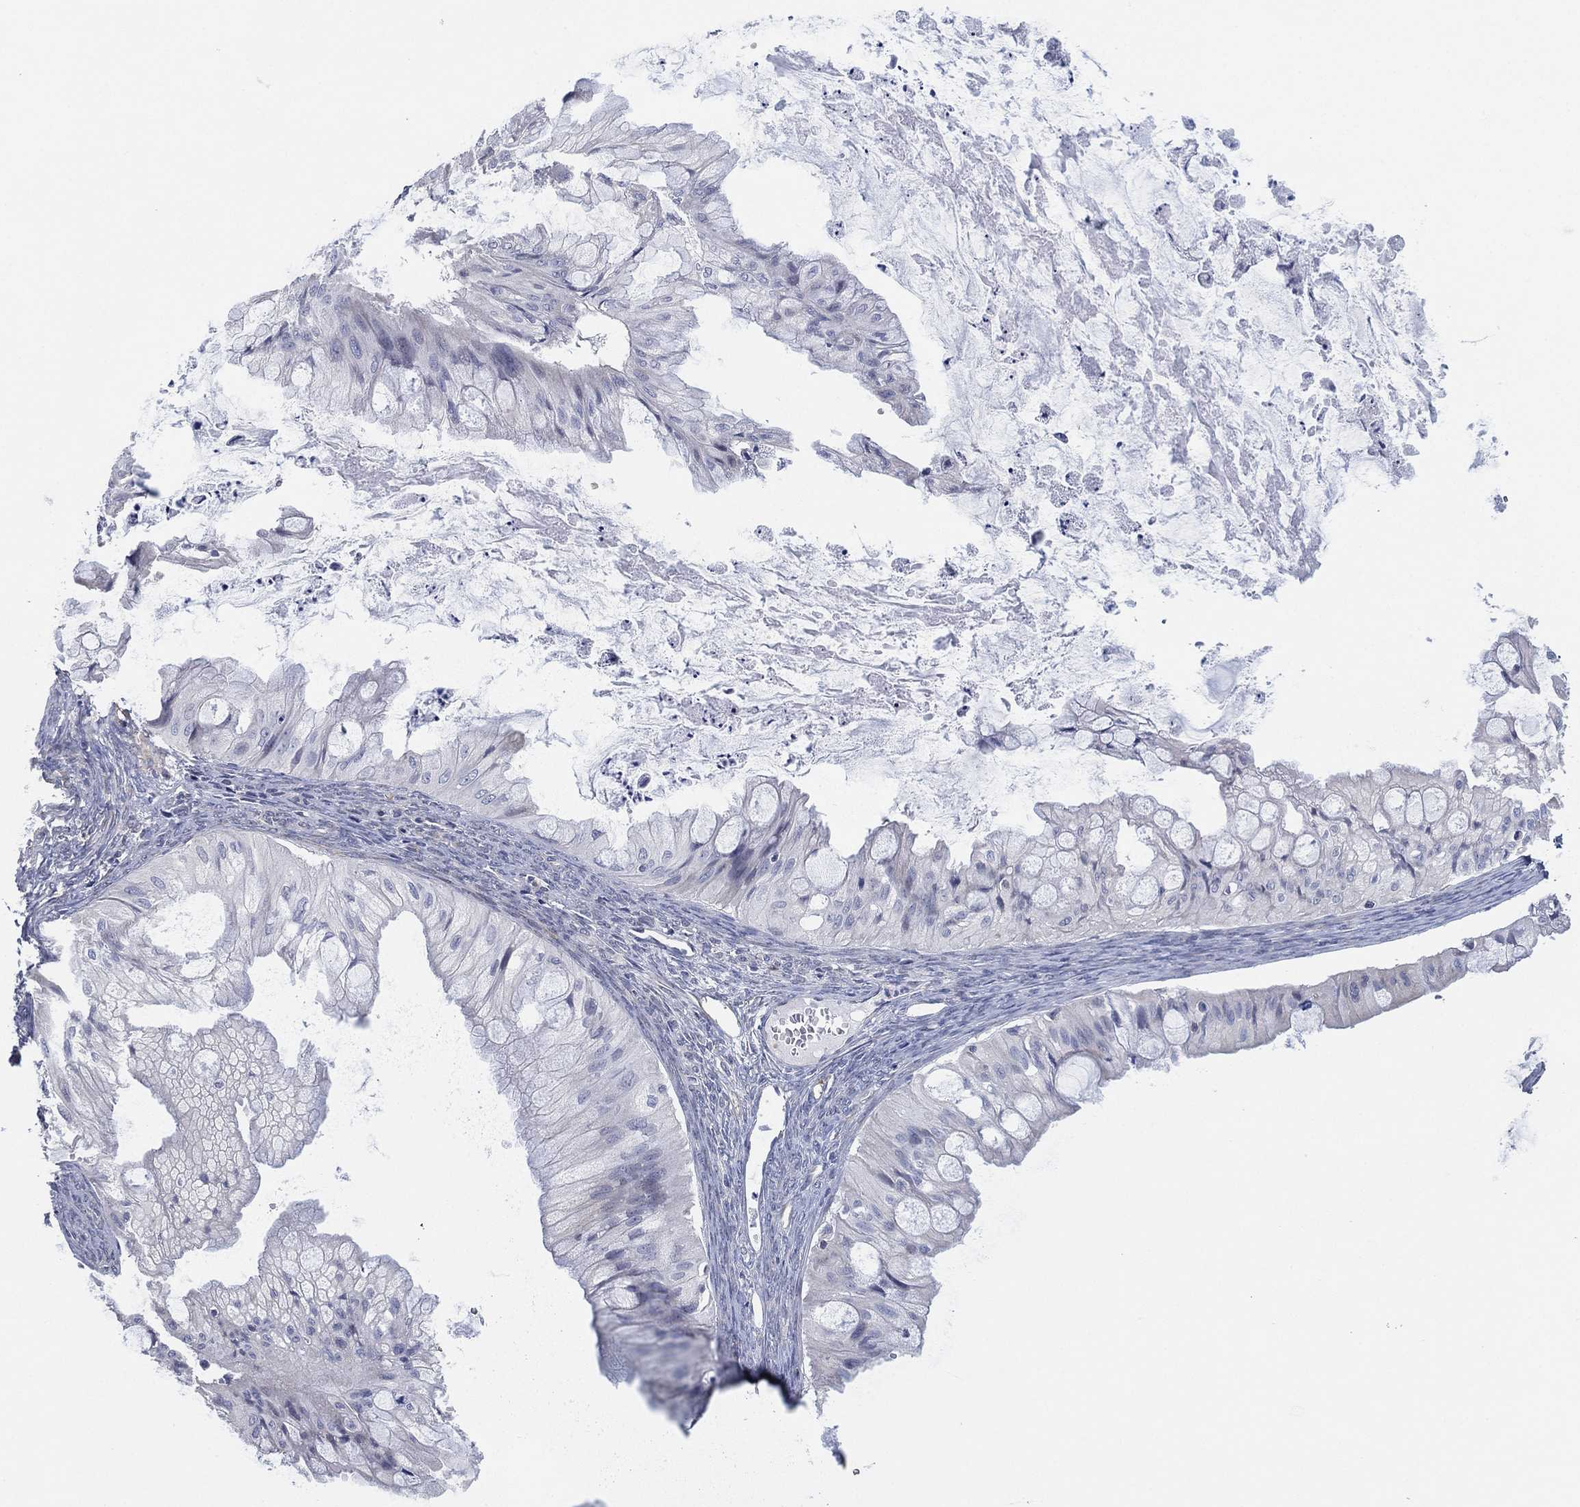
{"staining": {"intensity": "negative", "quantity": "none", "location": "none"}, "tissue": "ovarian cancer", "cell_type": "Tumor cells", "image_type": "cancer", "snomed": [{"axis": "morphology", "description": "Cystadenocarcinoma, mucinous, NOS"}, {"axis": "topography", "description": "Ovary"}], "caption": "Ovarian cancer was stained to show a protein in brown. There is no significant staining in tumor cells.", "gene": "CFTR", "patient": {"sex": "female", "age": 57}}